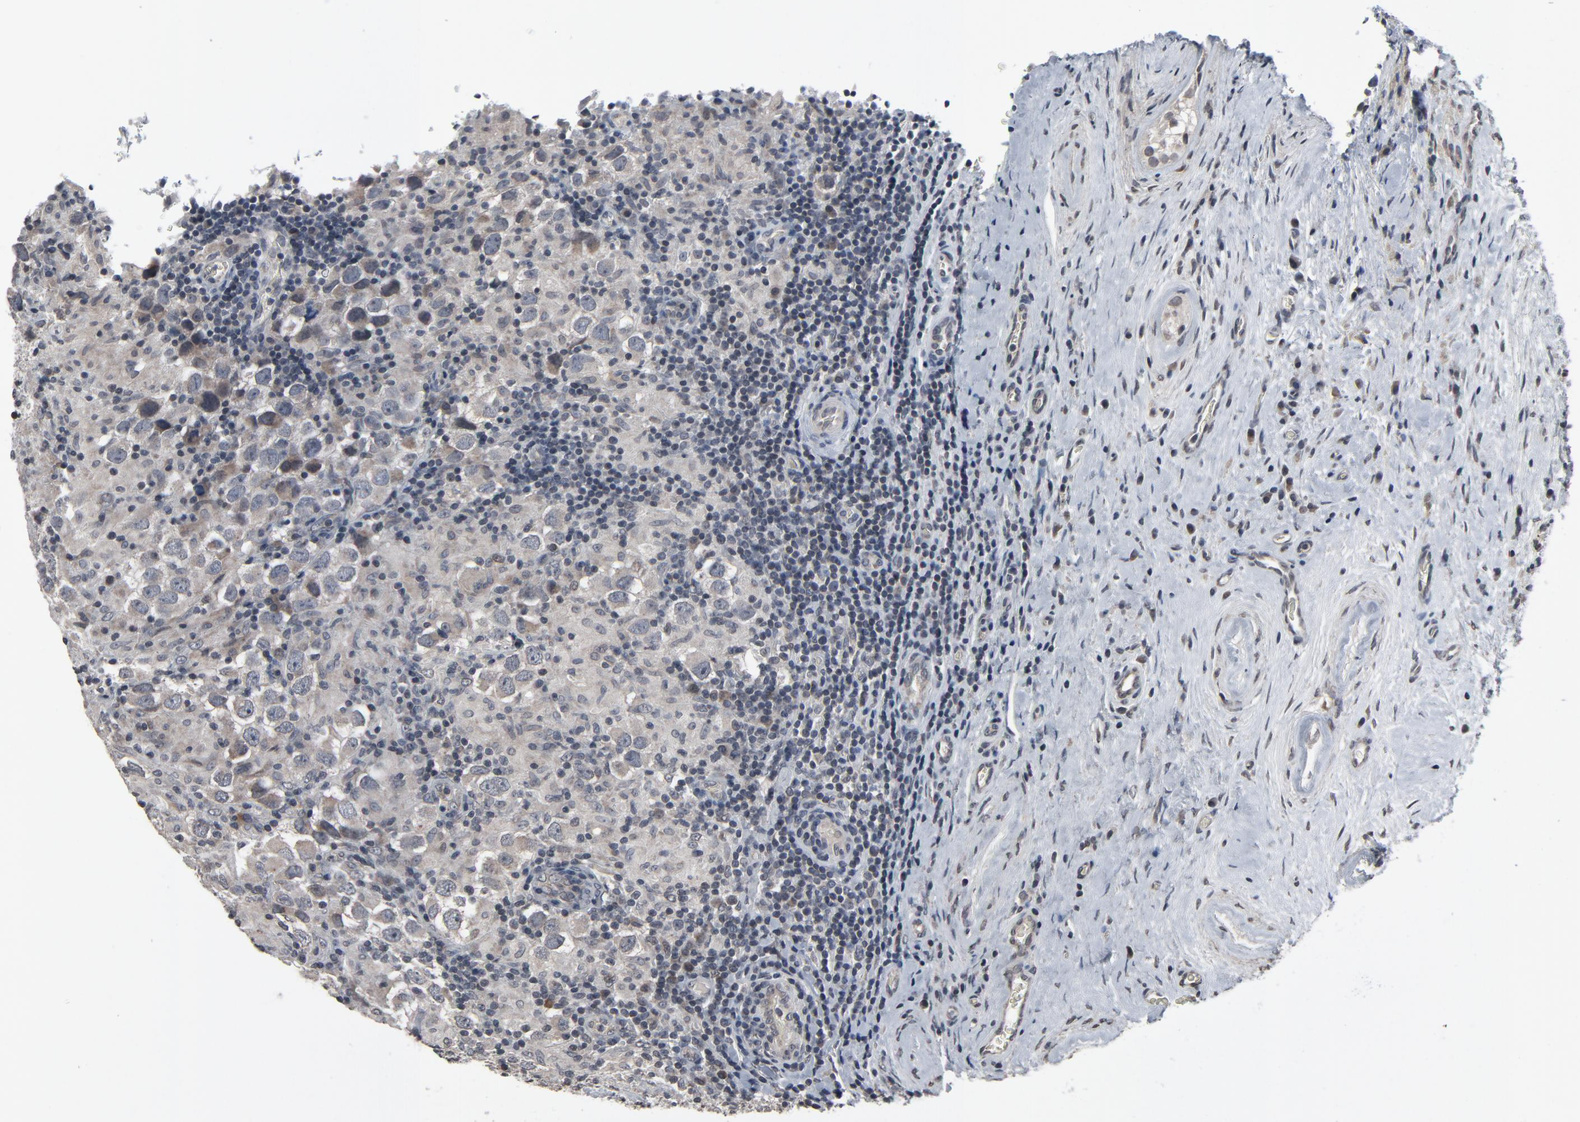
{"staining": {"intensity": "weak", "quantity": ">75%", "location": "cytoplasmic/membranous"}, "tissue": "testis cancer", "cell_type": "Tumor cells", "image_type": "cancer", "snomed": [{"axis": "morphology", "description": "Carcinoma, Embryonal, NOS"}, {"axis": "topography", "description": "Testis"}], "caption": "Human embryonal carcinoma (testis) stained with a brown dye shows weak cytoplasmic/membranous positive staining in about >75% of tumor cells.", "gene": "POM121", "patient": {"sex": "male", "age": 21}}